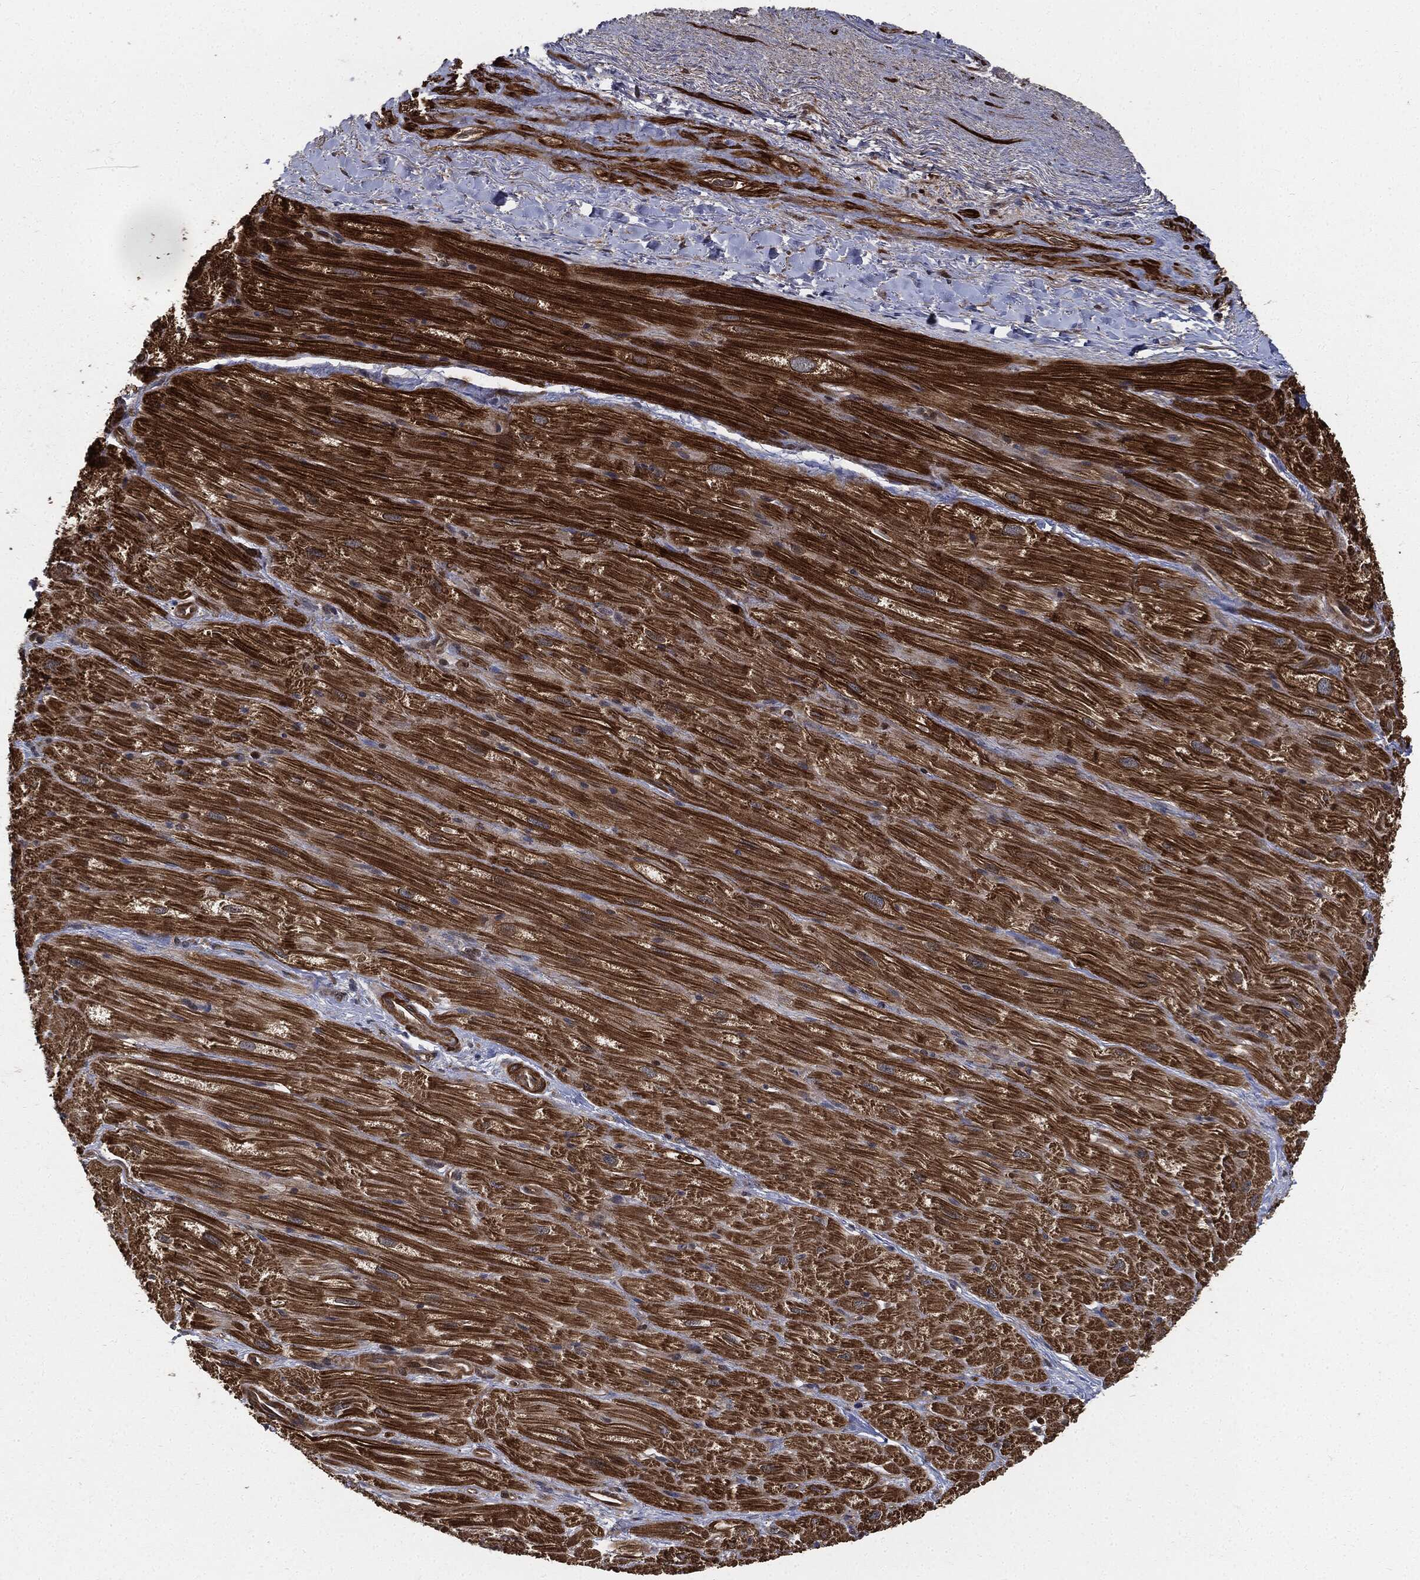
{"staining": {"intensity": "strong", "quantity": "25%-75%", "location": "cytoplasmic/membranous"}, "tissue": "heart muscle", "cell_type": "Cardiomyocytes", "image_type": "normal", "snomed": [{"axis": "morphology", "description": "Normal tissue, NOS"}, {"axis": "topography", "description": "Heart"}], "caption": "Immunohistochemistry (IHC) micrograph of benign human heart muscle stained for a protein (brown), which displays high levels of strong cytoplasmic/membranous expression in about 25%-75% of cardiomyocytes.", "gene": "PRDX2", "patient": {"sex": "male", "age": 62}}